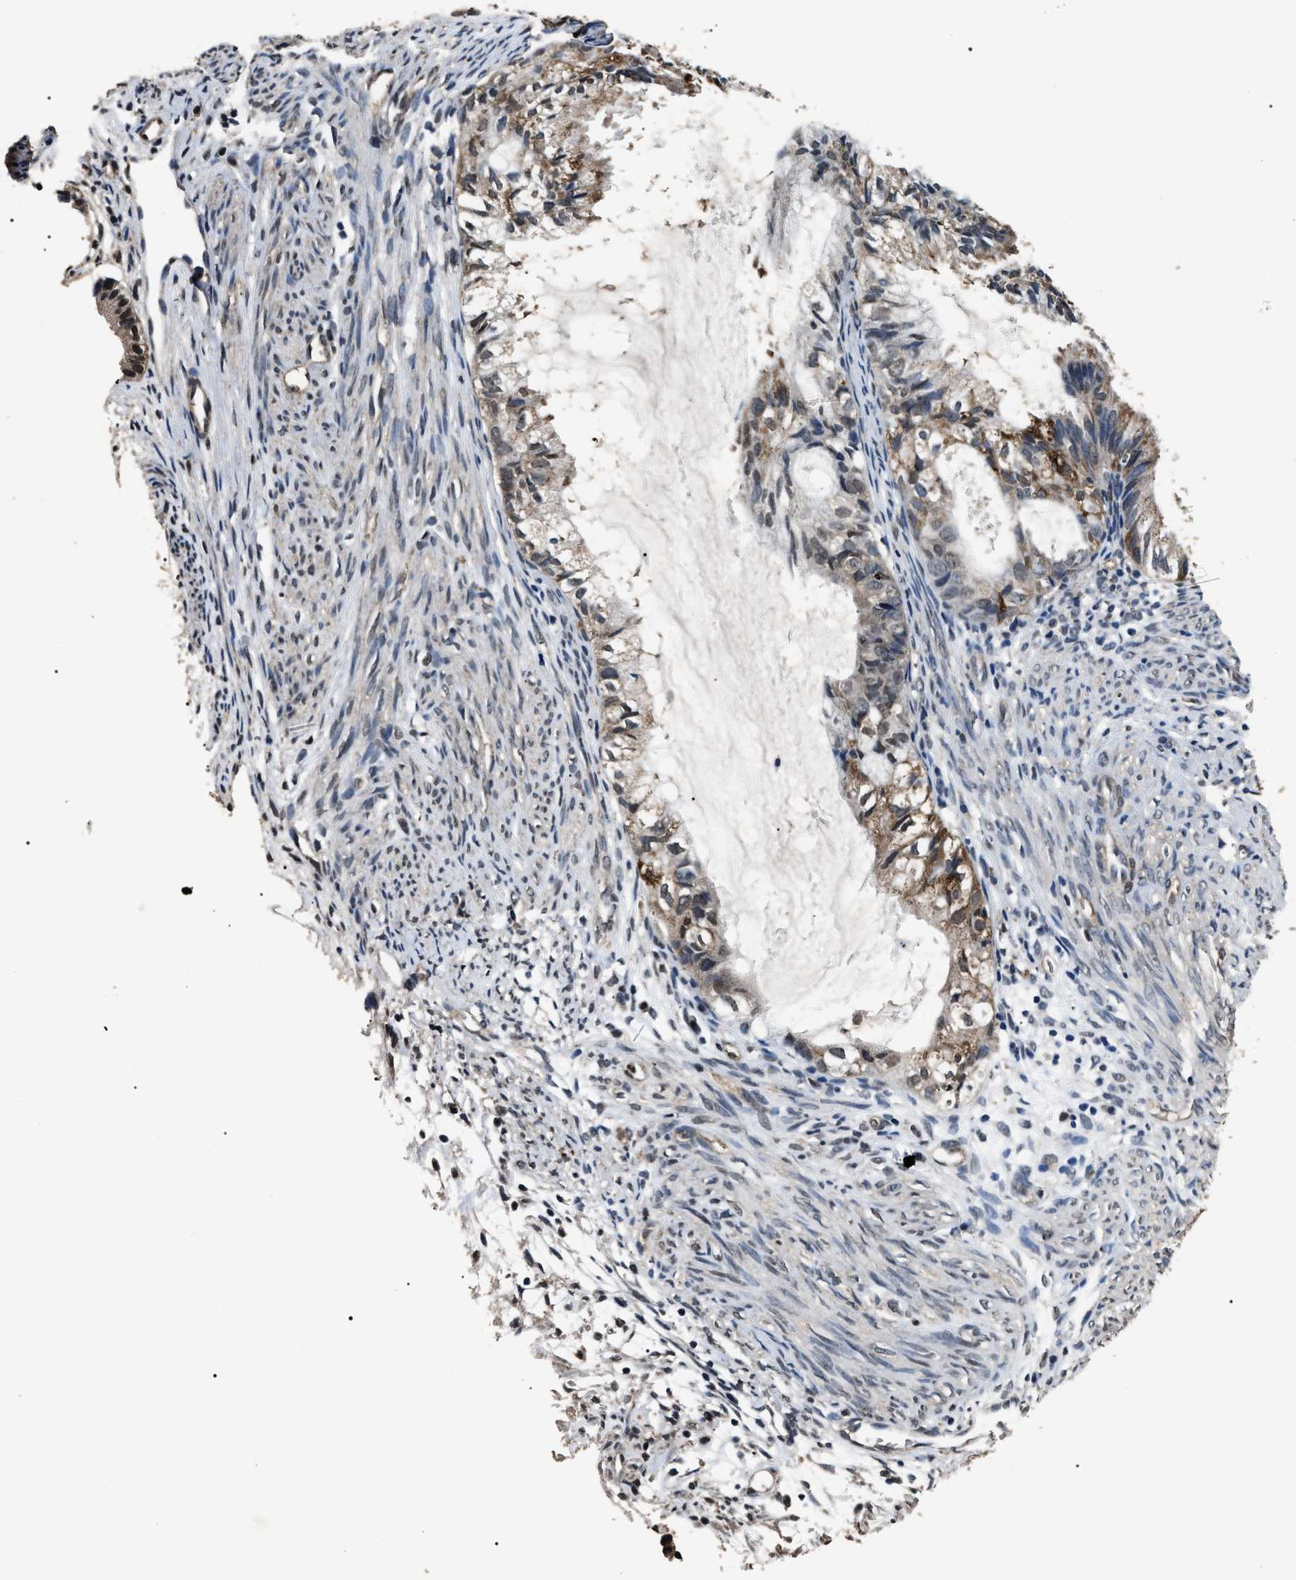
{"staining": {"intensity": "moderate", "quantity": "25%-75%", "location": "nuclear"}, "tissue": "cervical cancer", "cell_type": "Tumor cells", "image_type": "cancer", "snomed": [{"axis": "morphology", "description": "Normal tissue, NOS"}, {"axis": "morphology", "description": "Adenocarcinoma, NOS"}, {"axis": "topography", "description": "Cervix"}, {"axis": "topography", "description": "Endometrium"}], "caption": "An image showing moderate nuclear expression in about 25%-75% of tumor cells in cervical cancer, as visualized by brown immunohistochemical staining.", "gene": "ANP32E", "patient": {"sex": "female", "age": 86}}